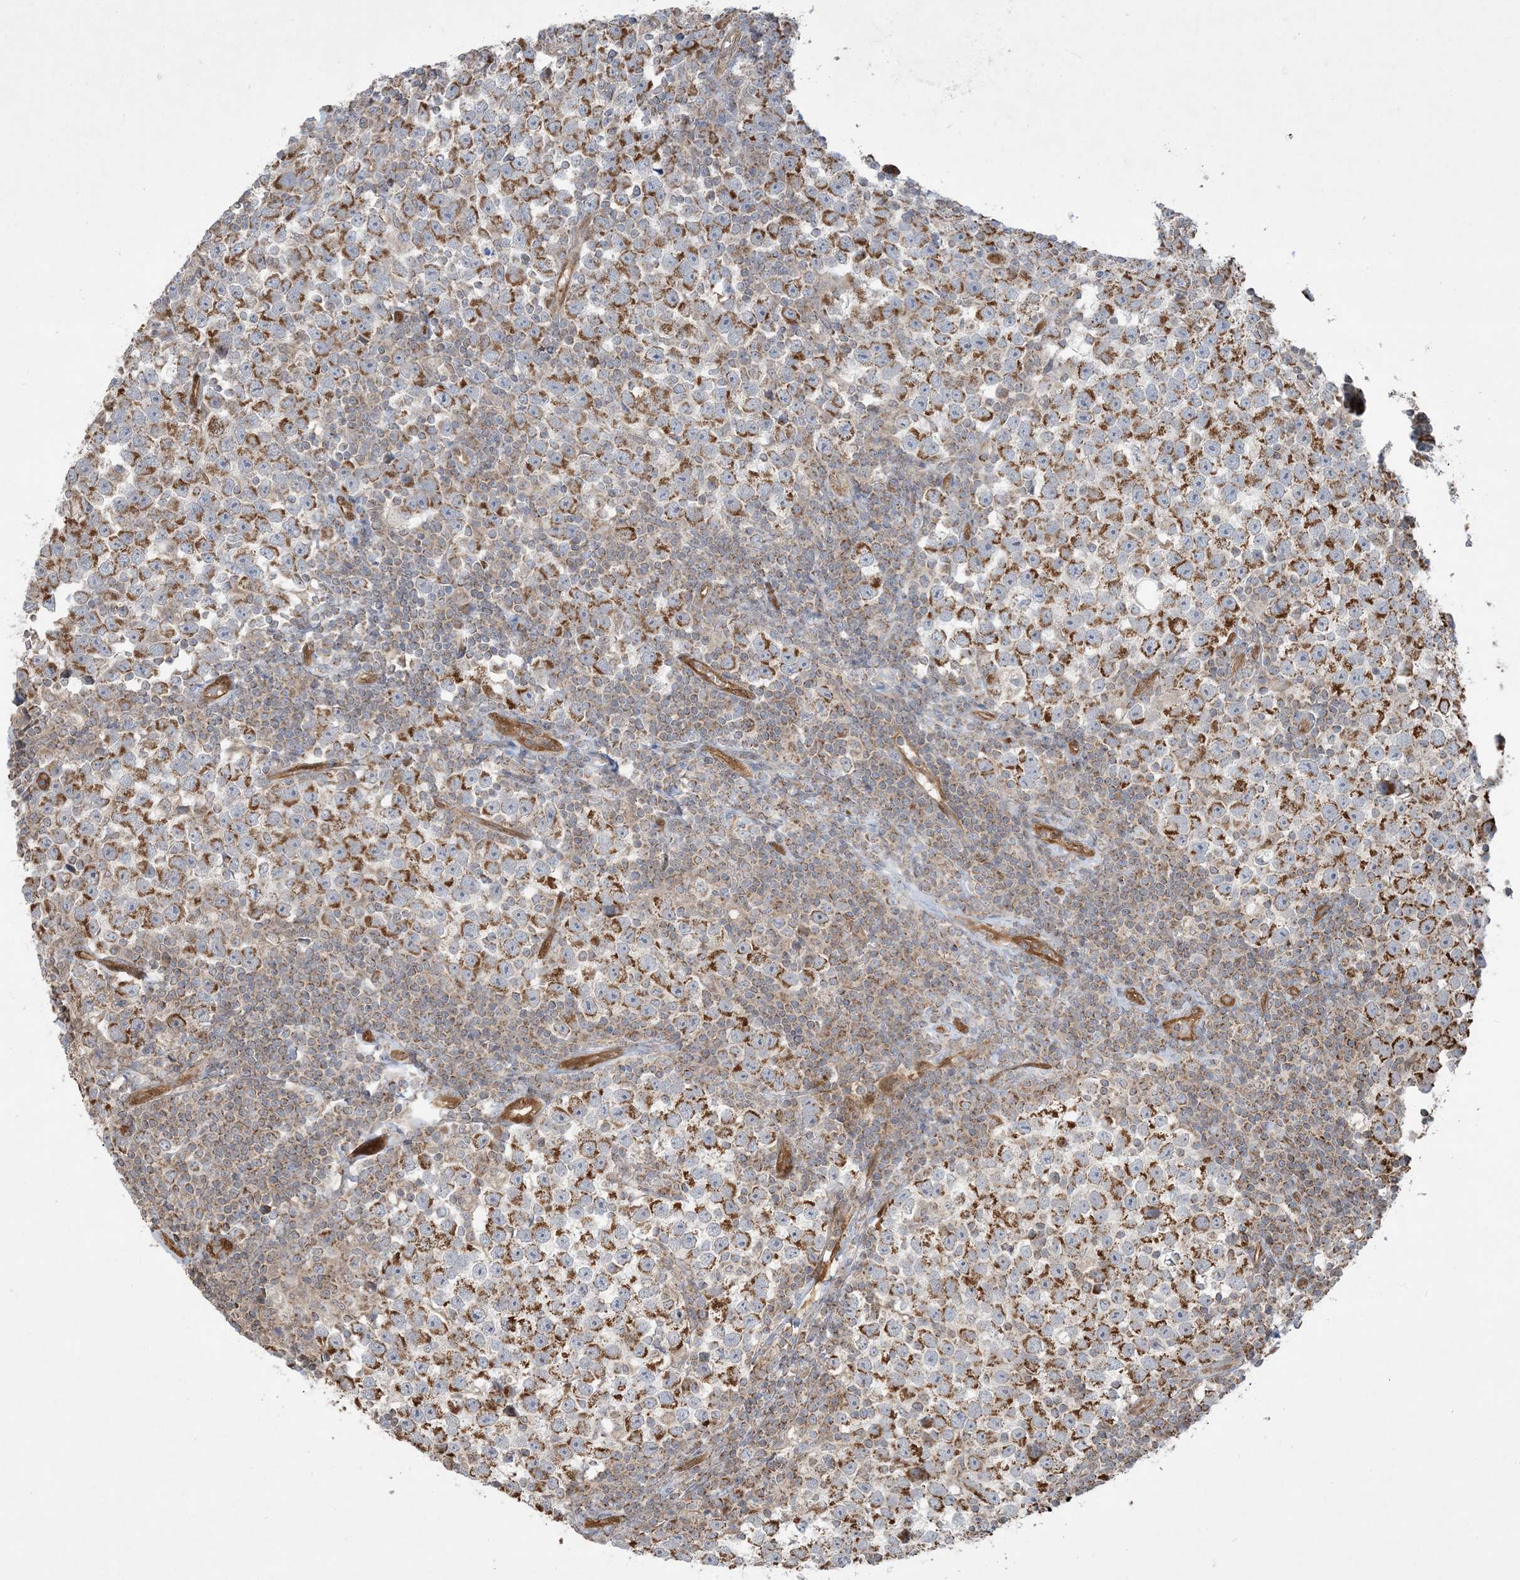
{"staining": {"intensity": "moderate", "quantity": ">75%", "location": "cytoplasmic/membranous"}, "tissue": "testis cancer", "cell_type": "Tumor cells", "image_type": "cancer", "snomed": [{"axis": "morphology", "description": "Normal tissue, NOS"}, {"axis": "morphology", "description": "Seminoma, NOS"}, {"axis": "topography", "description": "Testis"}], "caption": "The histopathology image displays staining of testis seminoma, revealing moderate cytoplasmic/membranous protein expression (brown color) within tumor cells.", "gene": "PPM1F", "patient": {"sex": "male", "age": 43}}